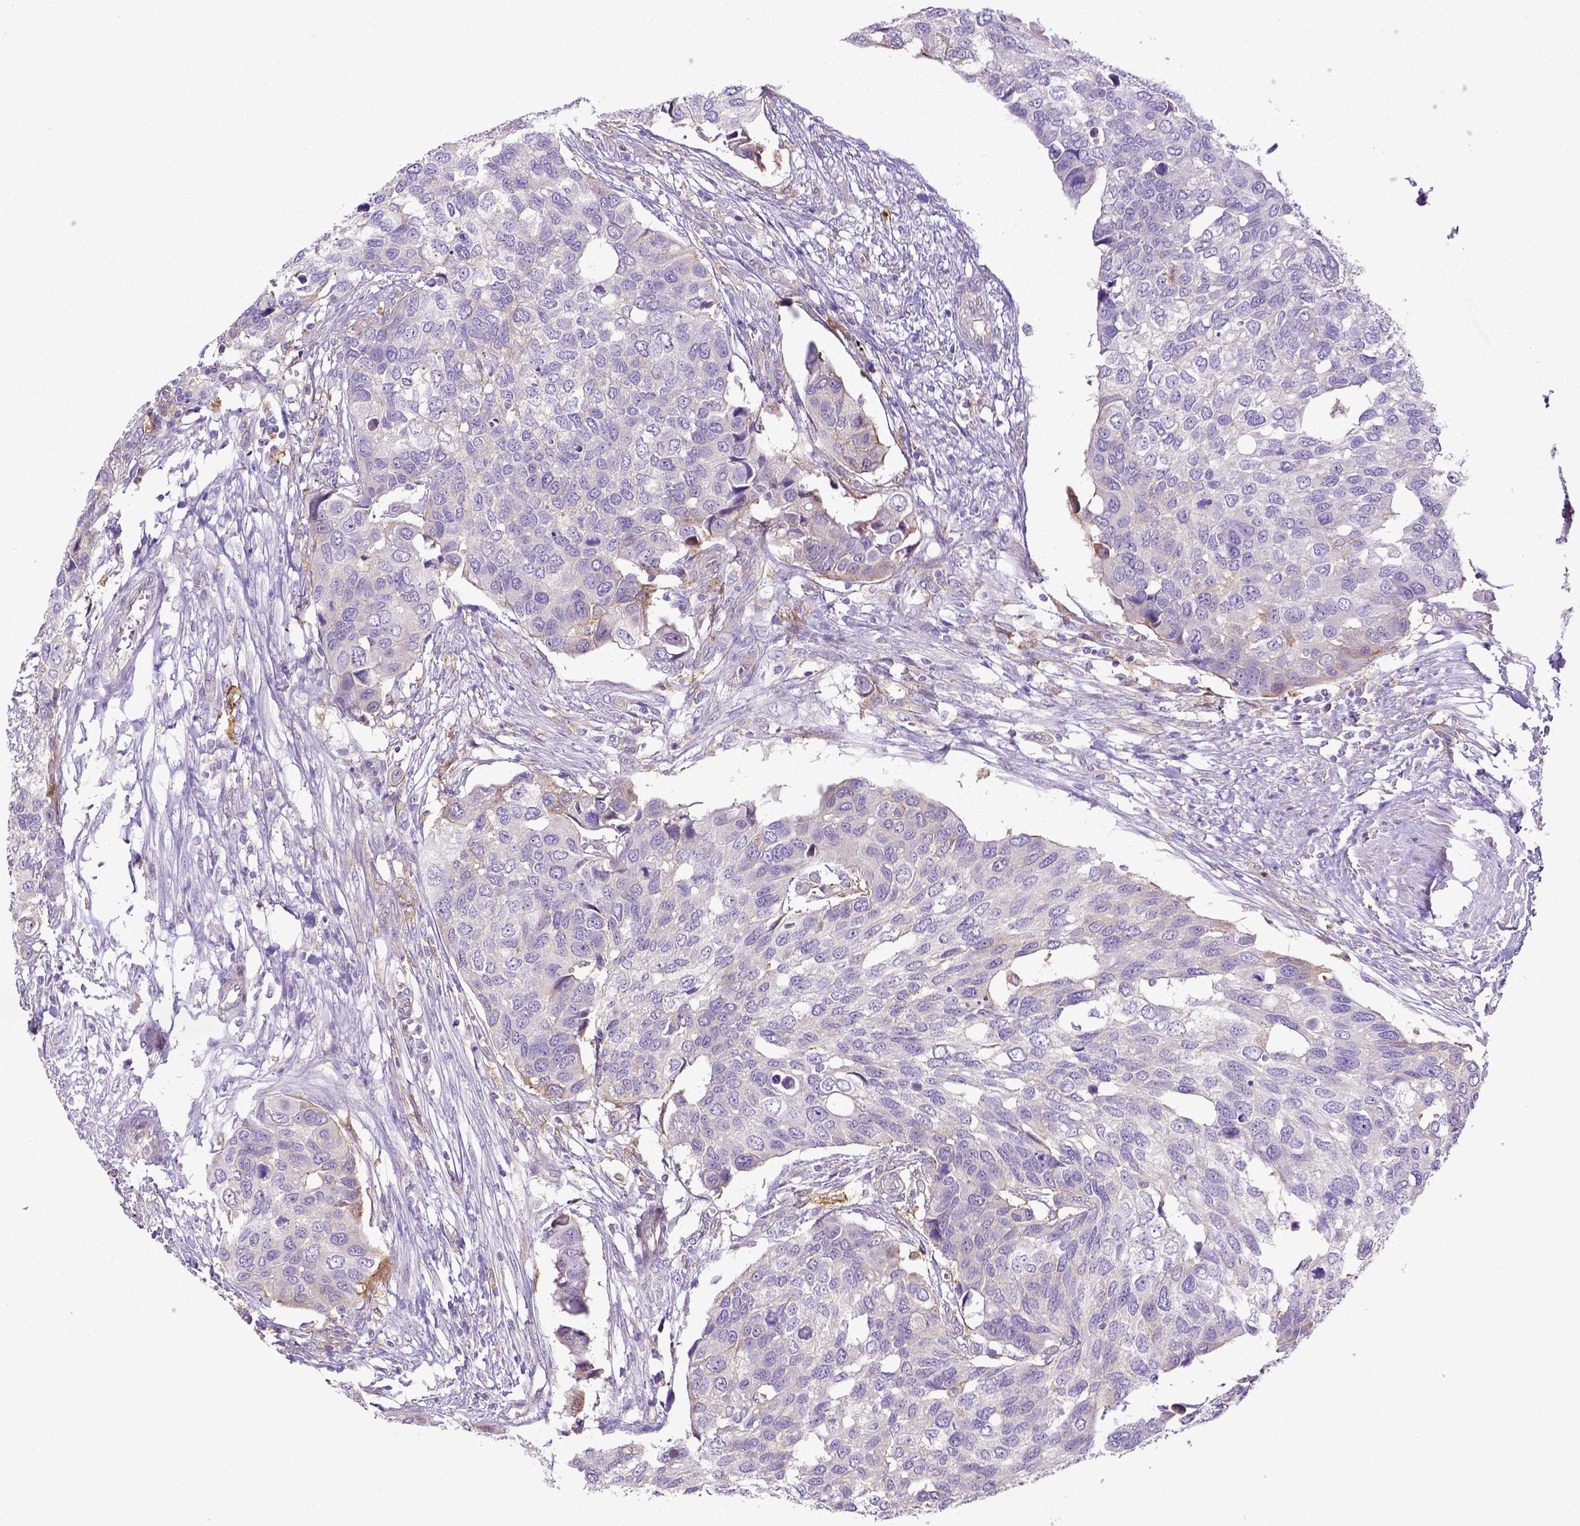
{"staining": {"intensity": "negative", "quantity": "none", "location": "none"}, "tissue": "urothelial cancer", "cell_type": "Tumor cells", "image_type": "cancer", "snomed": [{"axis": "morphology", "description": "Urothelial carcinoma, High grade"}, {"axis": "topography", "description": "Urinary bladder"}], "caption": "Immunohistochemistry (IHC) micrograph of neoplastic tissue: human high-grade urothelial carcinoma stained with DAB shows no significant protein expression in tumor cells. (DAB IHC visualized using brightfield microscopy, high magnification).", "gene": "CD40", "patient": {"sex": "male", "age": 60}}